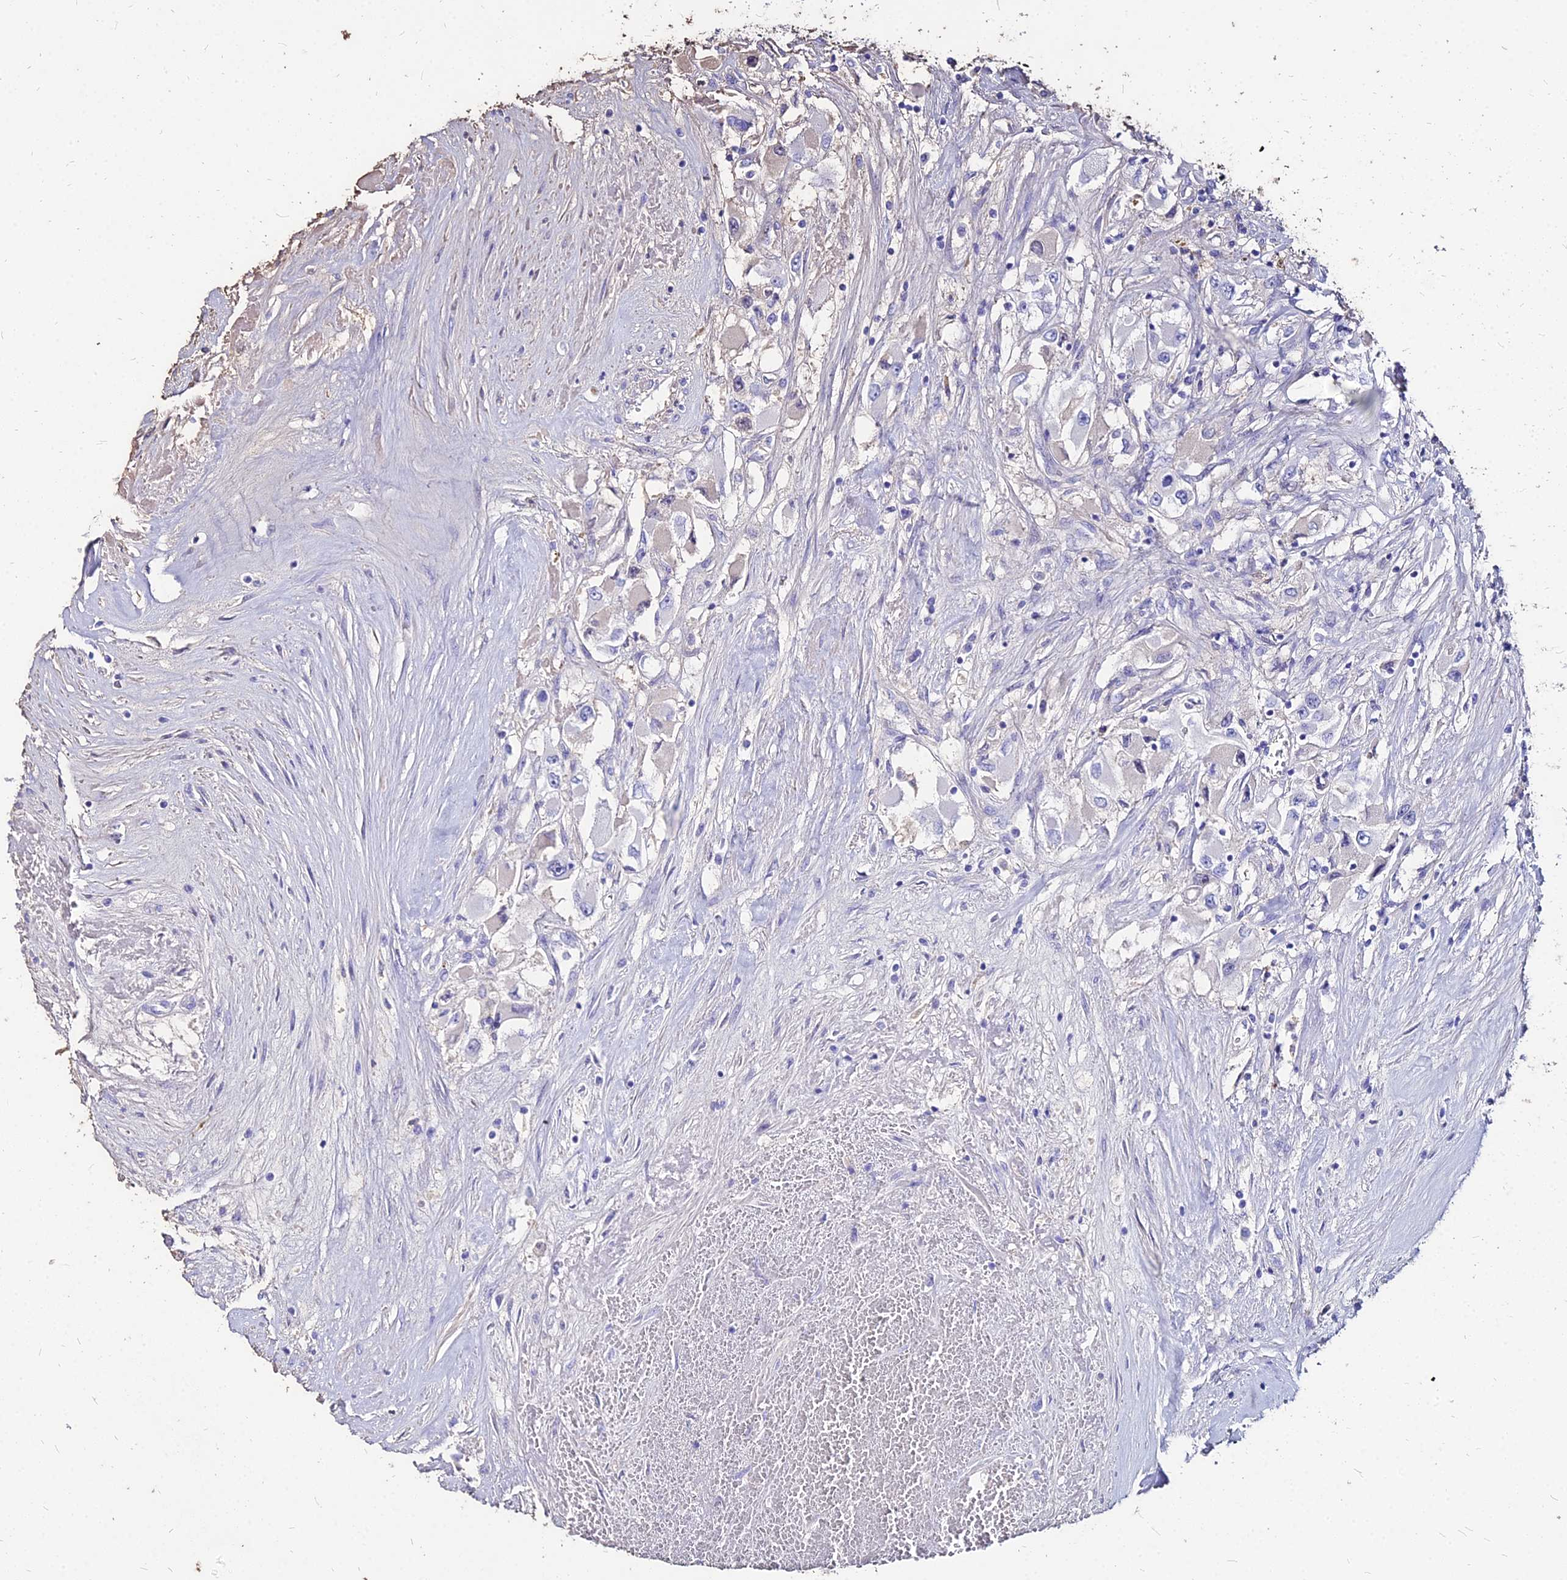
{"staining": {"intensity": "negative", "quantity": "none", "location": "none"}, "tissue": "renal cancer", "cell_type": "Tumor cells", "image_type": "cancer", "snomed": [{"axis": "morphology", "description": "Adenocarcinoma, NOS"}, {"axis": "topography", "description": "Kidney"}], "caption": "Immunohistochemical staining of human renal cancer reveals no significant expression in tumor cells.", "gene": "NME5", "patient": {"sex": "female", "age": 52}}